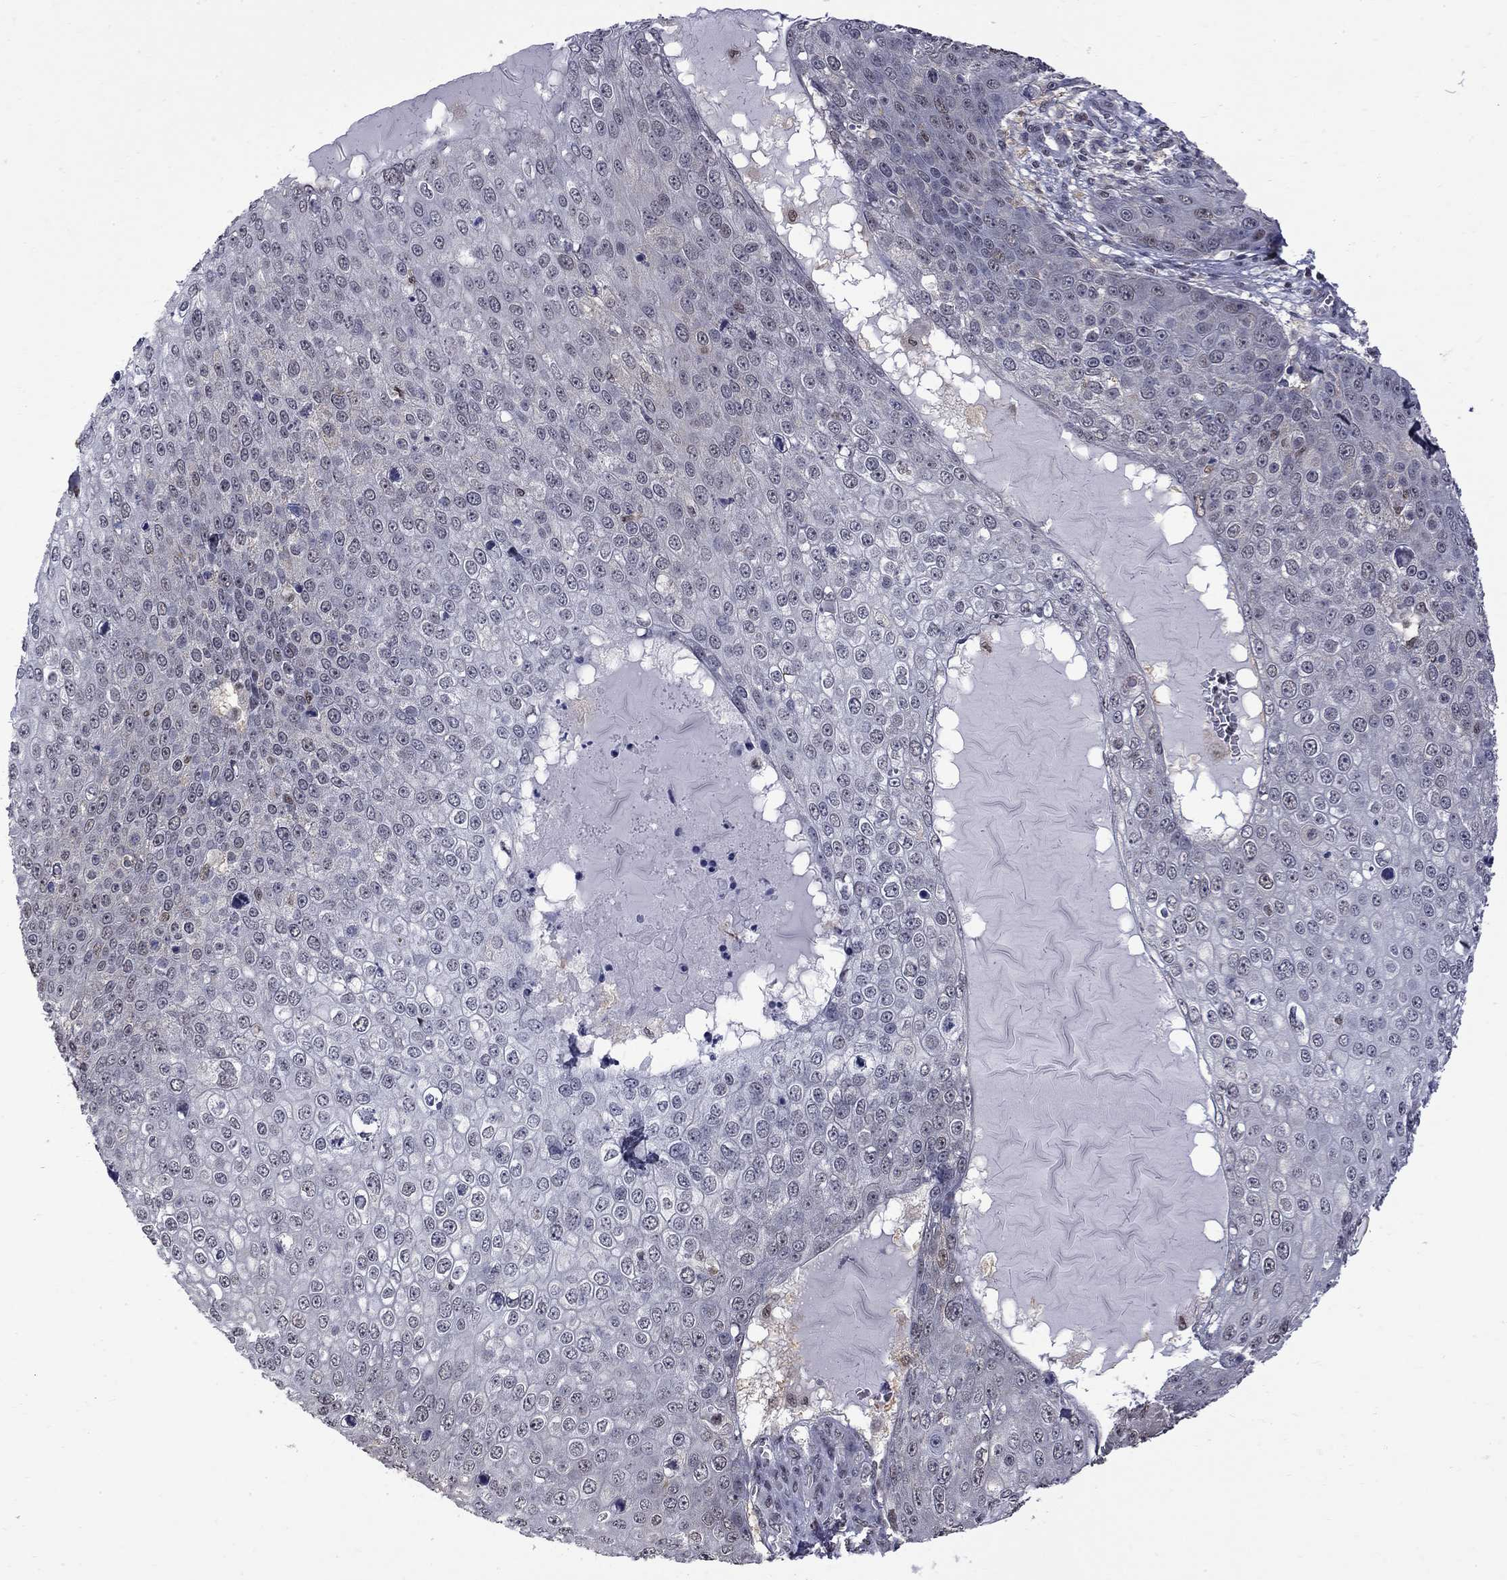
{"staining": {"intensity": "negative", "quantity": "none", "location": "none"}, "tissue": "skin cancer", "cell_type": "Tumor cells", "image_type": "cancer", "snomed": [{"axis": "morphology", "description": "Squamous cell carcinoma, NOS"}, {"axis": "topography", "description": "Skin"}], "caption": "DAB (3,3'-diaminobenzidine) immunohistochemical staining of human squamous cell carcinoma (skin) reveals no significant expression in tumor cells. (Stains: DAB (3,3'-diaminobenzidine) immunohistochemistry with hematoxylin counter stain, Microscopy: brightfield microscopy at high magnification).", "gene": "RFWD3", "patient": {"sex": "male", "age": 71}}